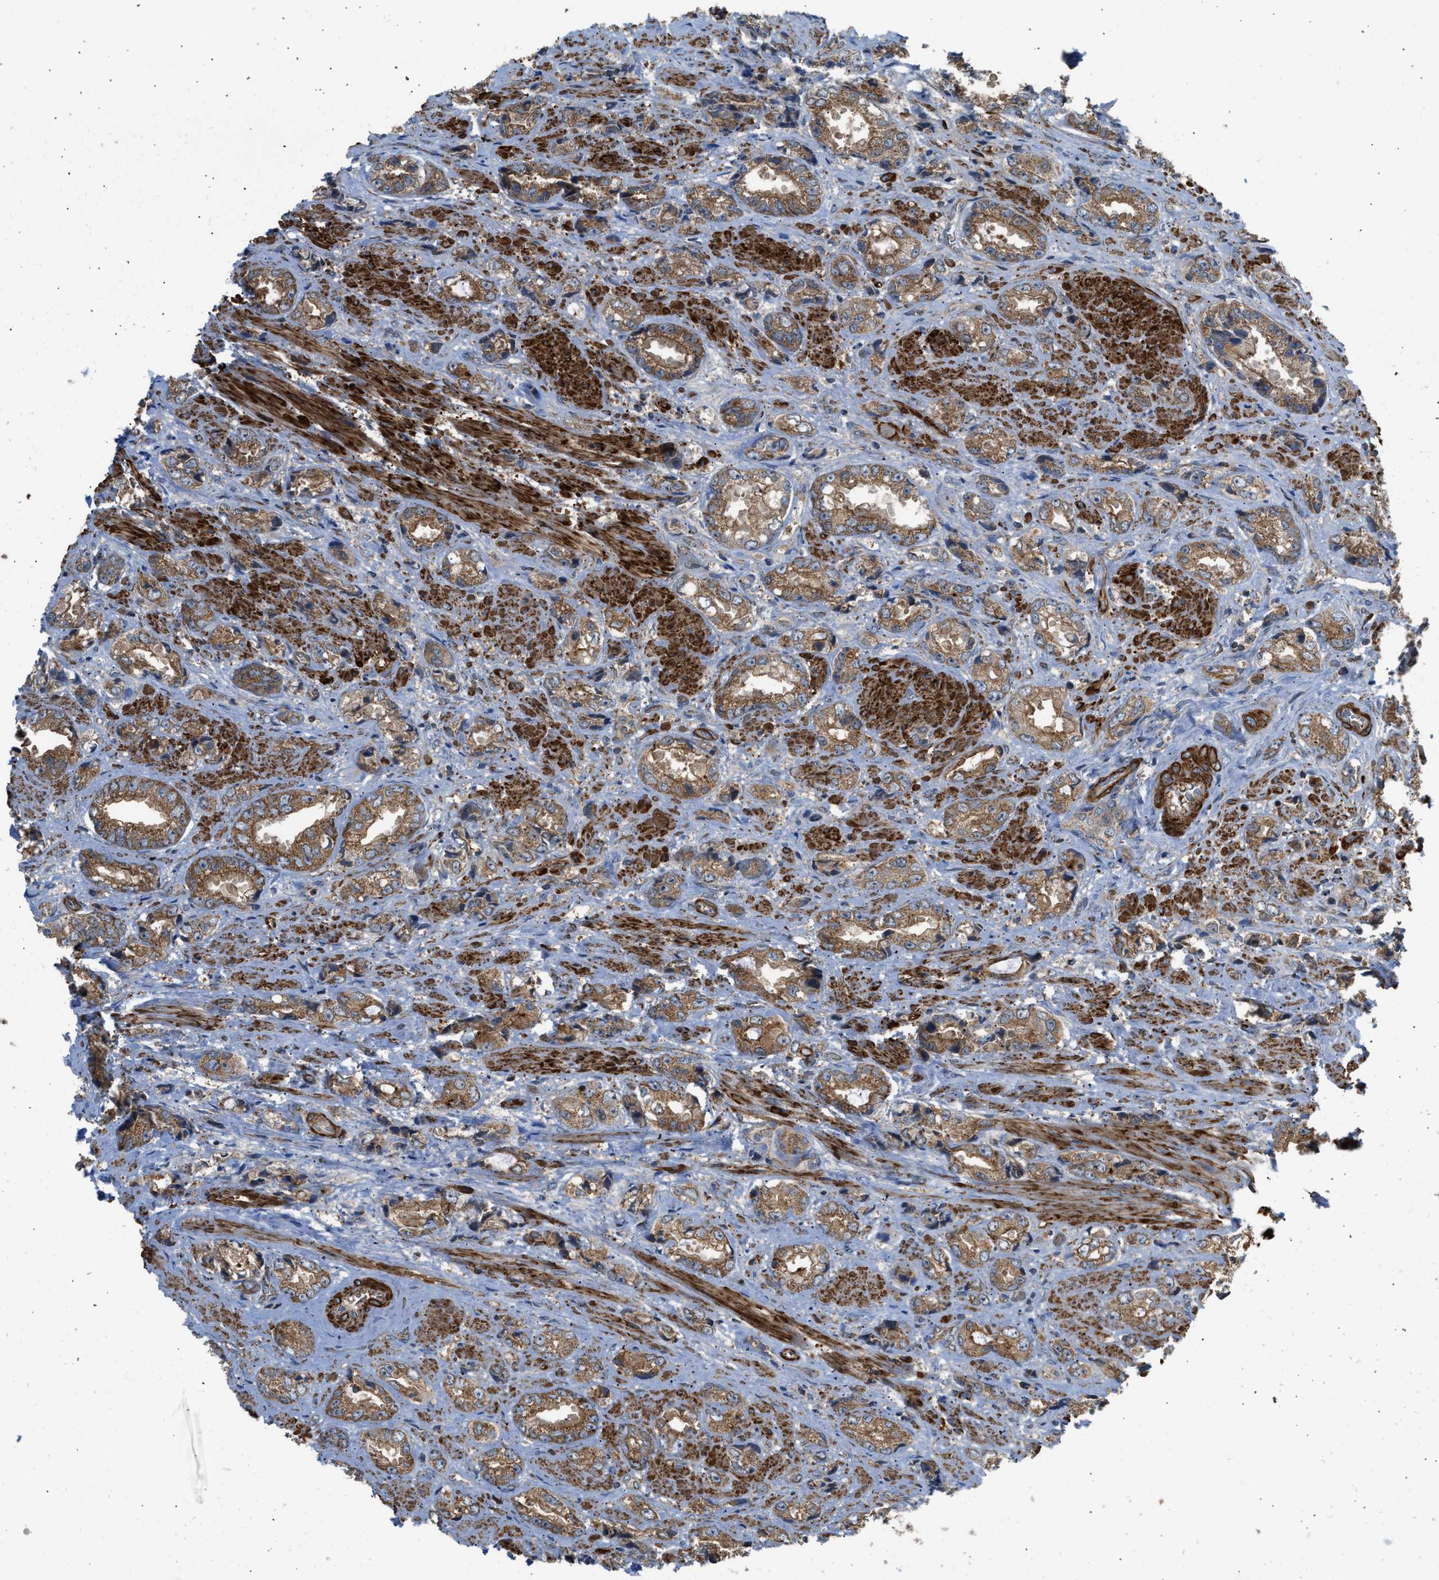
{"staining": {"intensity": "moderate", "quantity": ">75%", "location": "cytoplasmic/membranous"}, "tissue": "prostate cancer", "cell_type": "Tumor cells", "image_type": "cancer", "snomed": [{"axis": "morphology", "description": "Adenocarcinoma, High grade"}, {"axis": "topography", "description": "Prostate"}], "caption": "This is an image of immunohistochemistry staining of prostate high-grade adenocarcinoma, which shows moderate expression in the cytoplasmic/membranous of tumor cells.", "gene": "SESN2", "patient": {"sex": "male", "age": 61}}